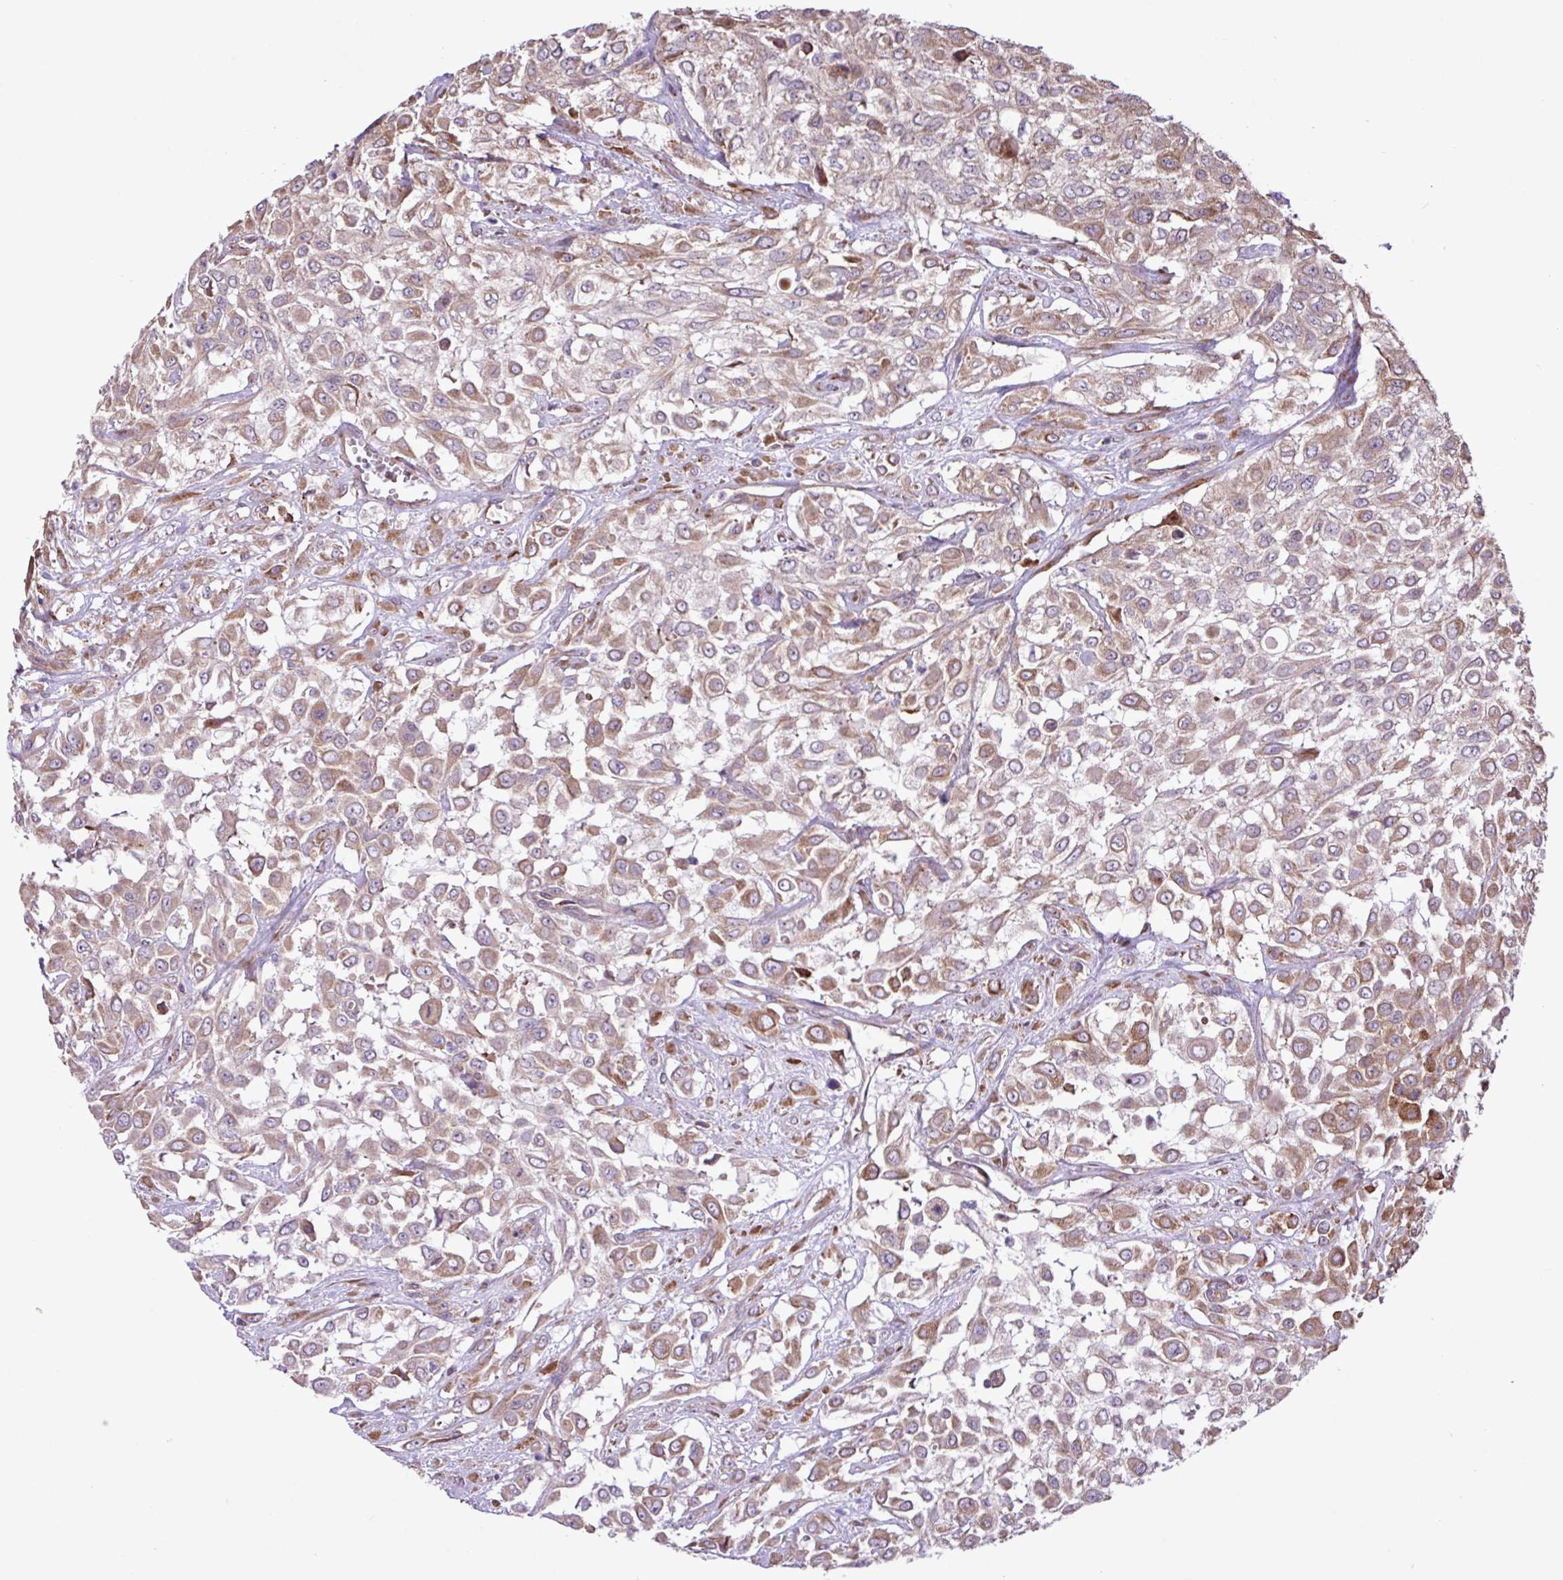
{"staining": {"intensity": "moderate", "quantity": ">75%", "location": "cytoplasmic/membranous"}, "tissue": "urothelial cancer", "cell_type": "Tumor cells", "image_type": "cancer", "snomed": [{"axis": "morphology", "description": "Urothelial carcinoma, High grade"}, {"axis": "topography", "description": "Urinary bladder"}], "caption": "This photomicrograph displays immunohistochemistry (IHC) staining of urothelial carcinoma (high-grade), with medium moderate cytoplasmic/membranous positivity in approximately >75% of tumor cells.", "gene": "MEGF6", "patient": {"sex": "male", "age": 57}}